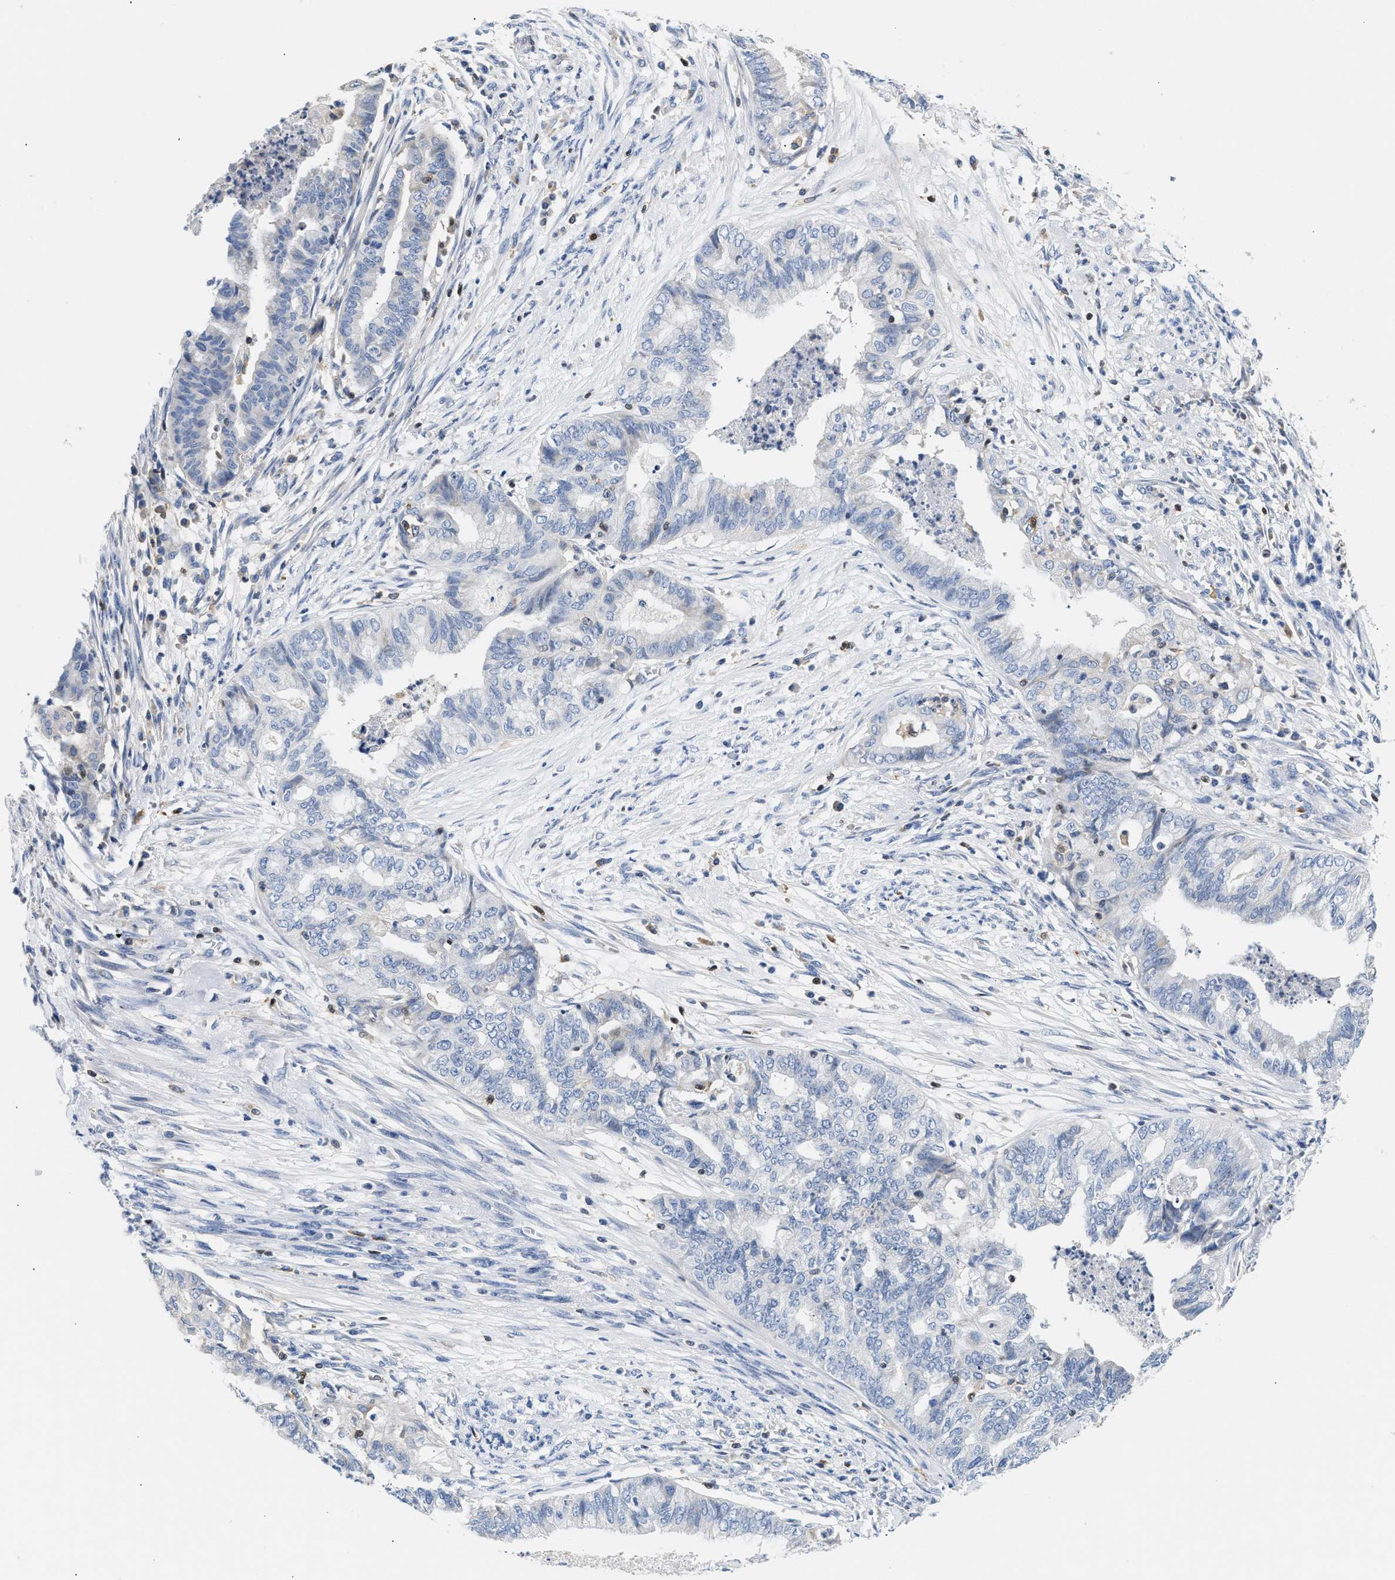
{"staining": {"intensity": "negative", "quantity": "none", "location": "none"}, "tissue": "endometrial cancer", "cell_type": "Tumor cells", "image_type": "cancer", "snomed": [{"axis": "morphology", "description": "Adenocarcinoma, NOS"}, {"axis": "topography", "description": "Endometrium"}], "caption": "Immunohistochemistry (IHC) histopathology image of neoplastic tissue: human endometrial cancer stained with DAB demonstrates no significant protein expression in tumor cells.", "gene": "SLIT2", "patient": {"sex": "female", "age": 79}}